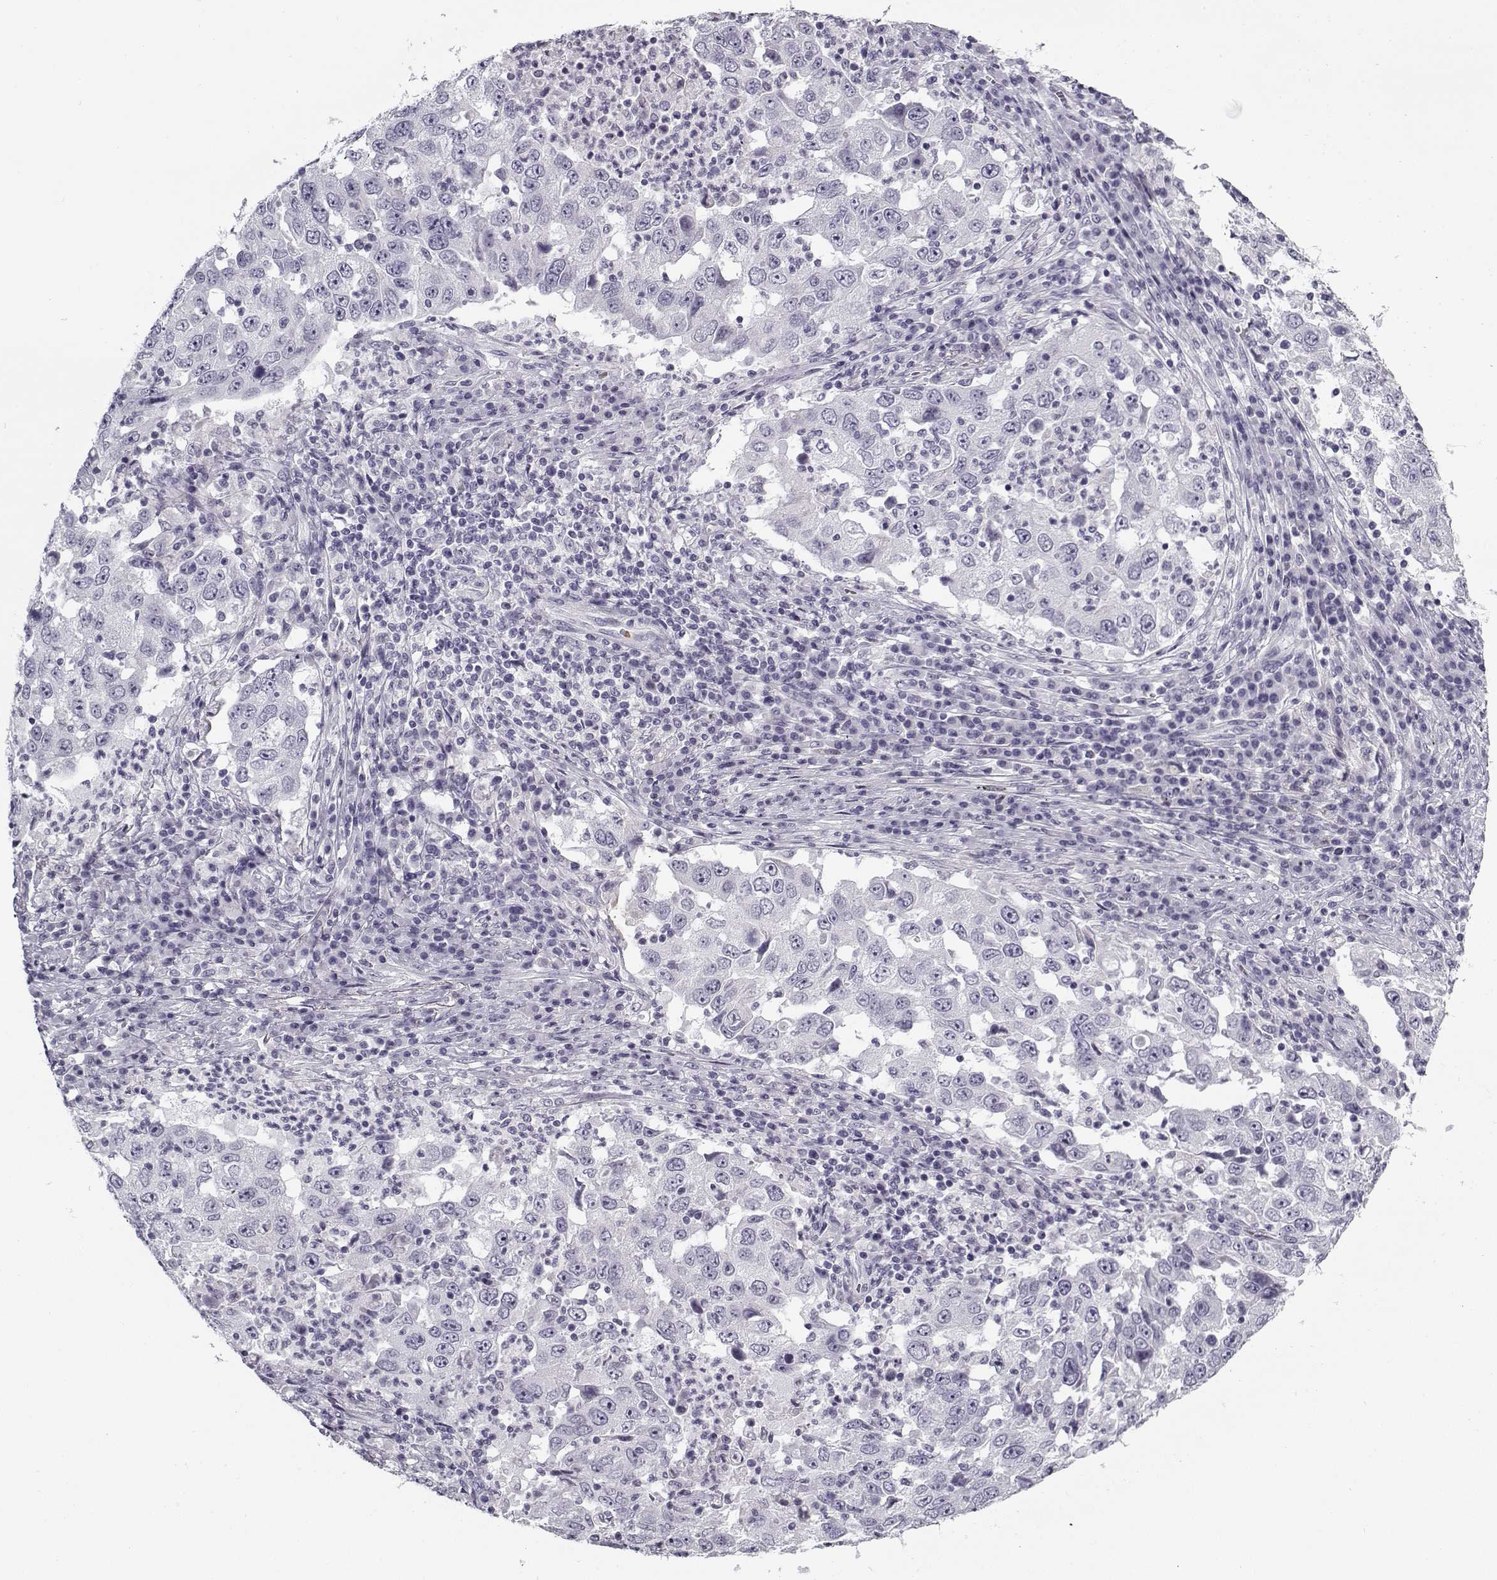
{"staining": {"intensity": "negative", "quantity": "none", "location": "none"}, "tissue": "lung cancer", "cell_type": "Tumor cells", "image_type": "cancer", "snomed": [{"axis": "morphology", "description": "Adenocarcinoma, NOS"}, {"axis": "topography", "description": "Lung"}], "caption": "The photomicrograph shows no staining of tumor cells in lung cancer (adenocarcinoma).", "gene": "SNCA", "patient": {"sex": "male", "age": 73}}